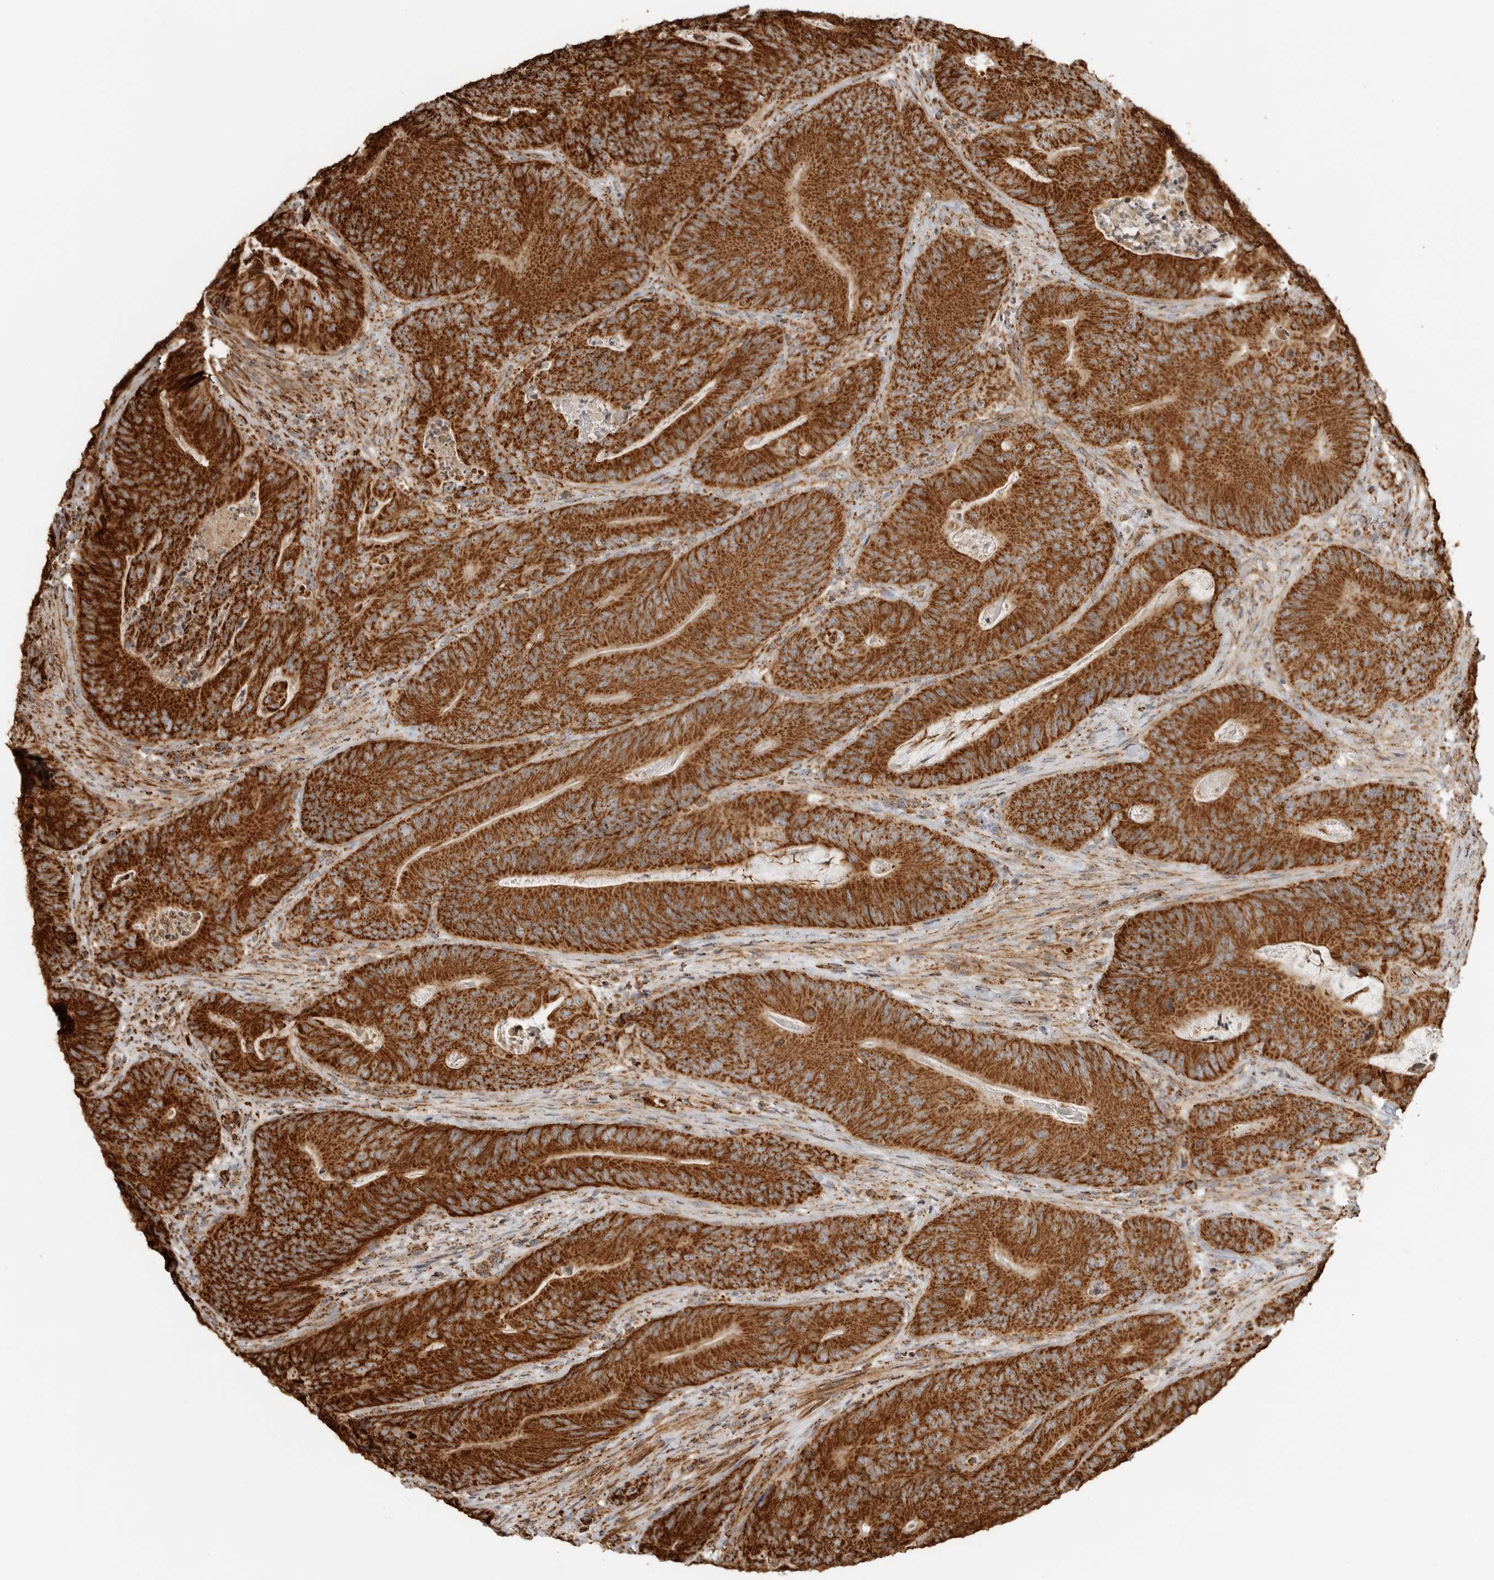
{"staining": {"intensity": "strong", "quantity": ">75%", "location": "cytoplasmic/membranous"}, "tissue": "colorectal cancer", "cell_type": "Tumor cells", "image_type": "cancer", "snomed": [{"axis": "morphology", "description": "Normal tissue, NOS"}, {"axis": "topography", "description": "Colon"}], "caption": "Colorectal cancer stained with a protein marker reveals strong staining in tumor cells.", "gene": "BMP2K", "patient": {"sex": "female", "age": 82}}